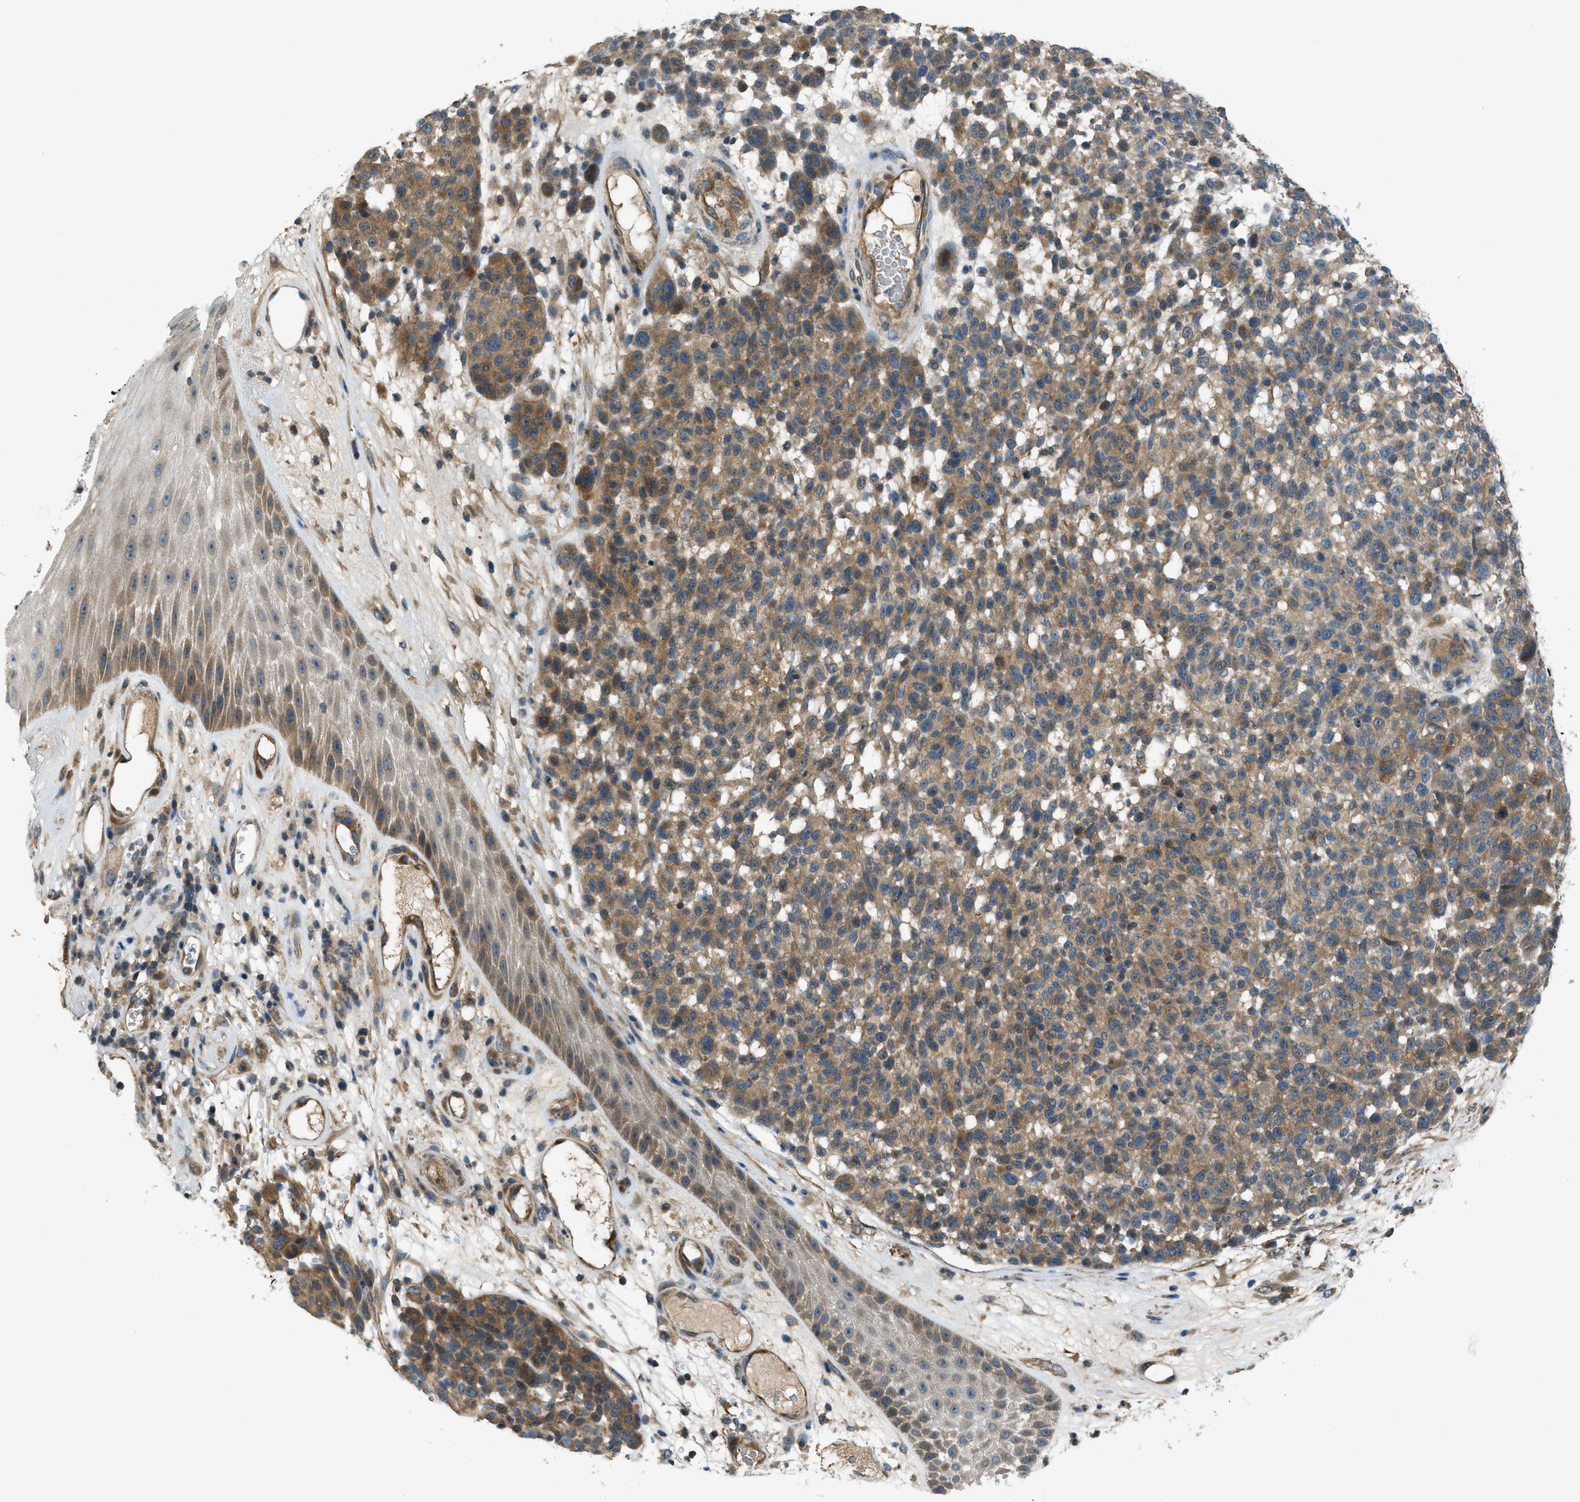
{"staining": {"intensity": "moderate", "quantity": ">75%", "location": "cytoplasmic/membranous"}, "tissue": "melanoma", "cell_type": "Tumor cells", "image_type": "cancer", "snomed": [{"axis": "morphology", "description": "Malignant melanoma, NOS"}, {"axis": "topography", "description": "Skin"}], "caption": "This is an image of IHC staining of malignant melanoma, which shows moderate positivity in the cytoplasmic/membranous of tumor cells.", "gene": "VEZT", "patient": {"sex": "male", "age": 59}}